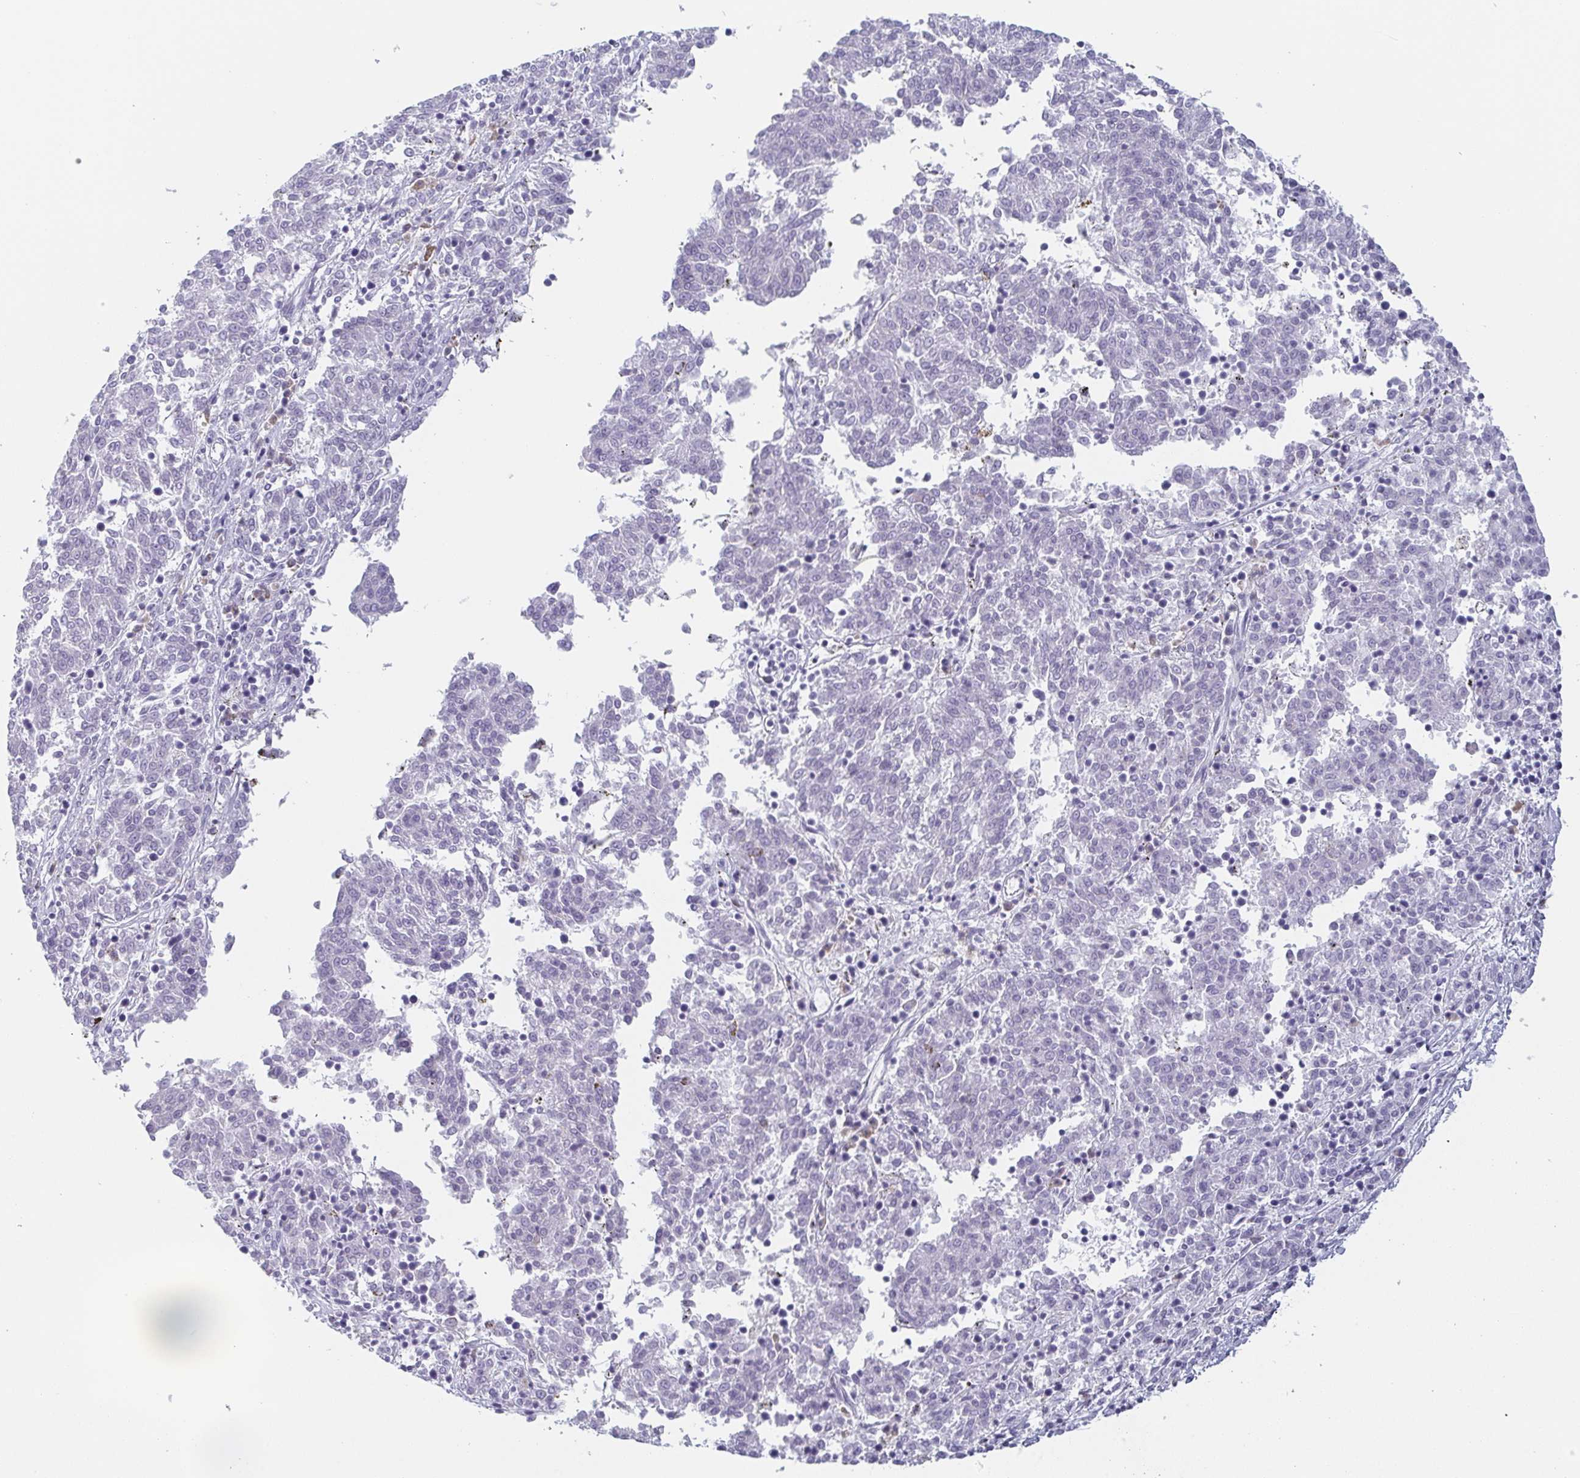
{"staining": {"intensity": "negative", "quantity": "none", "location": "none"}, "tissue": "melanoma", "cell_type": "Tumor cells", "image_type": "cancer", "snomed": [{"axis": "morphology", "description": "Malignant melanoma, NOS"}, {"axis": "topography", "description": "Skin"}], "caption": "This photomicrograph is of malignant melanoma stained with immunohistochemistry to label a protein in brown with the nuclei are counter-stained blue. There is no positivity in tumor cells.", "gene": "PRR27", "patient": {"sex": "female", "age": 72}}